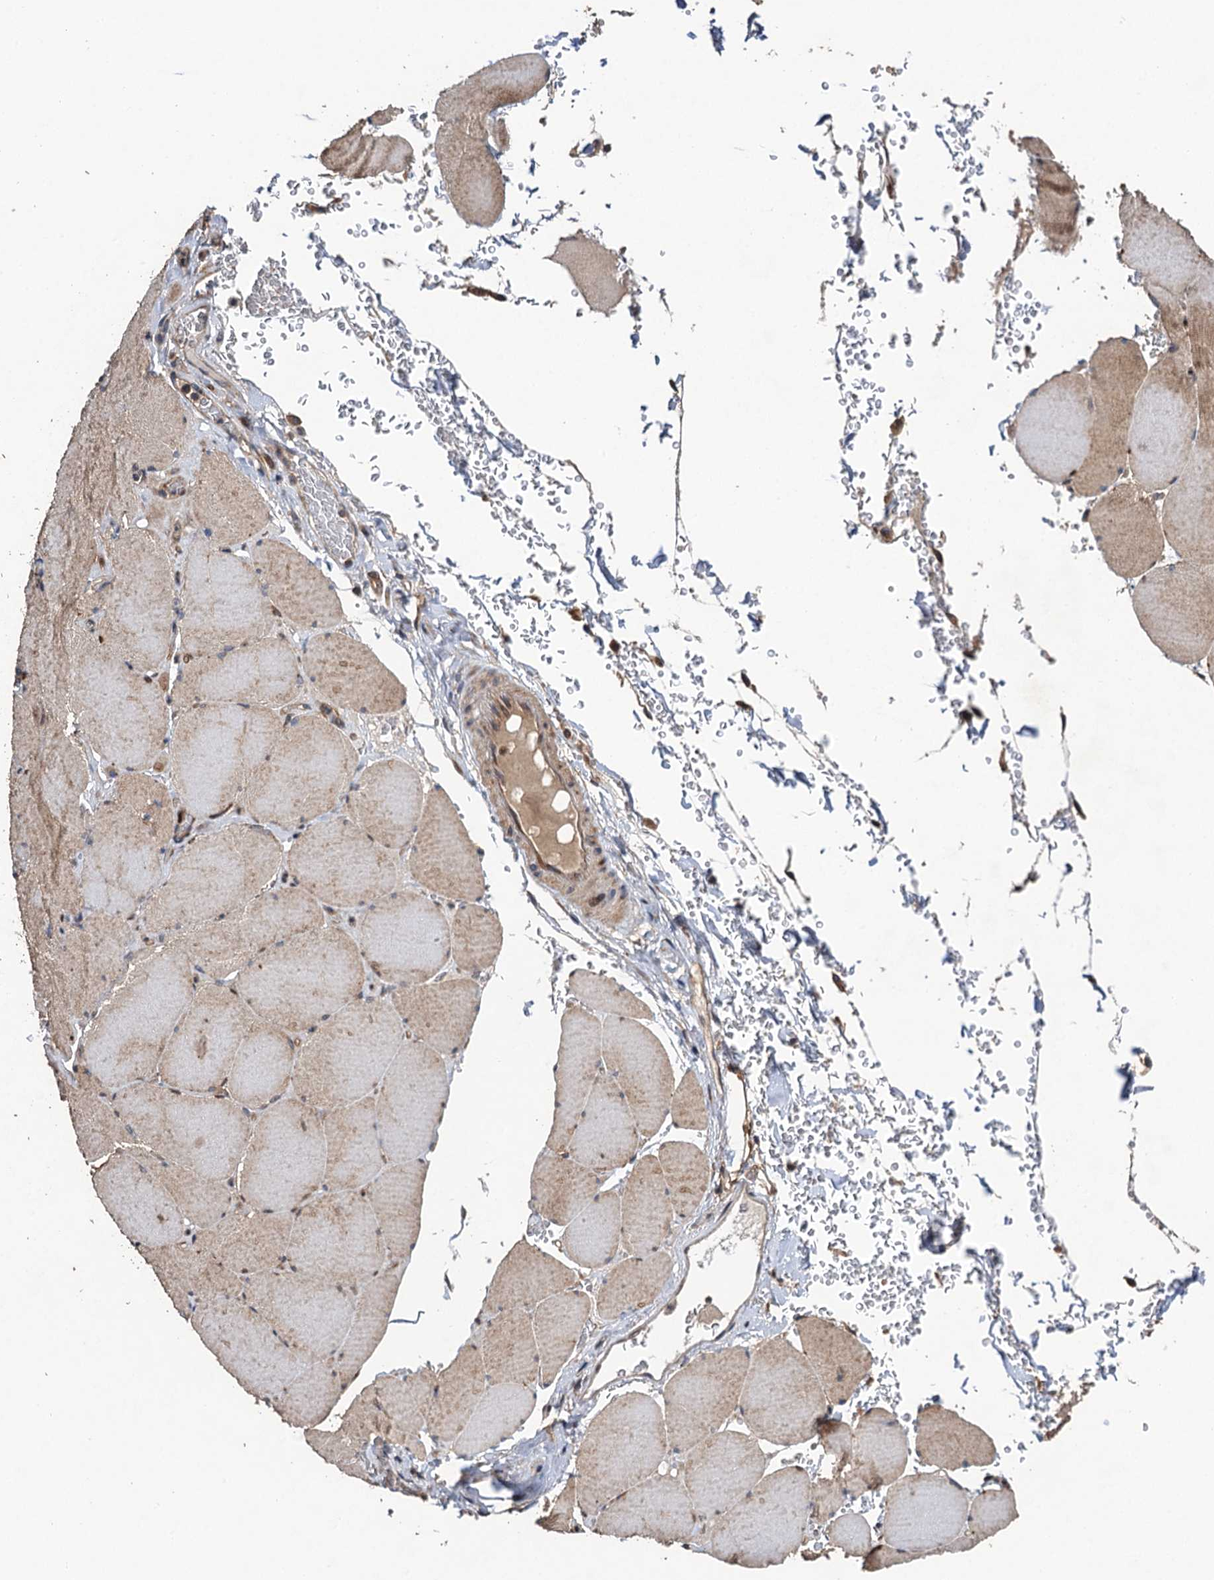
{"staining": {"intensity": "moderate", "quantity": "<25%", "location": "cytoplasmic/membranous"}, "tissue": "skeletal muscle", "cell_type": "Myocytes", "image_type": "normal", "snomed": [{"axis": "morphology", "description": "Normal tissue, NOS"}, {"axis": "topography", "description": "Skeletal muscle"}, {"axis": "topography", "description": "Head-Neck"}], "caption": "Human skeletal muscle stained for a protein (brown) shows moderate cytoplasmic/membranous positive staining in approximately <25% of myocytes.", "gene": "TMEM39B", "patient": {"sex": "male", "age": 66}}